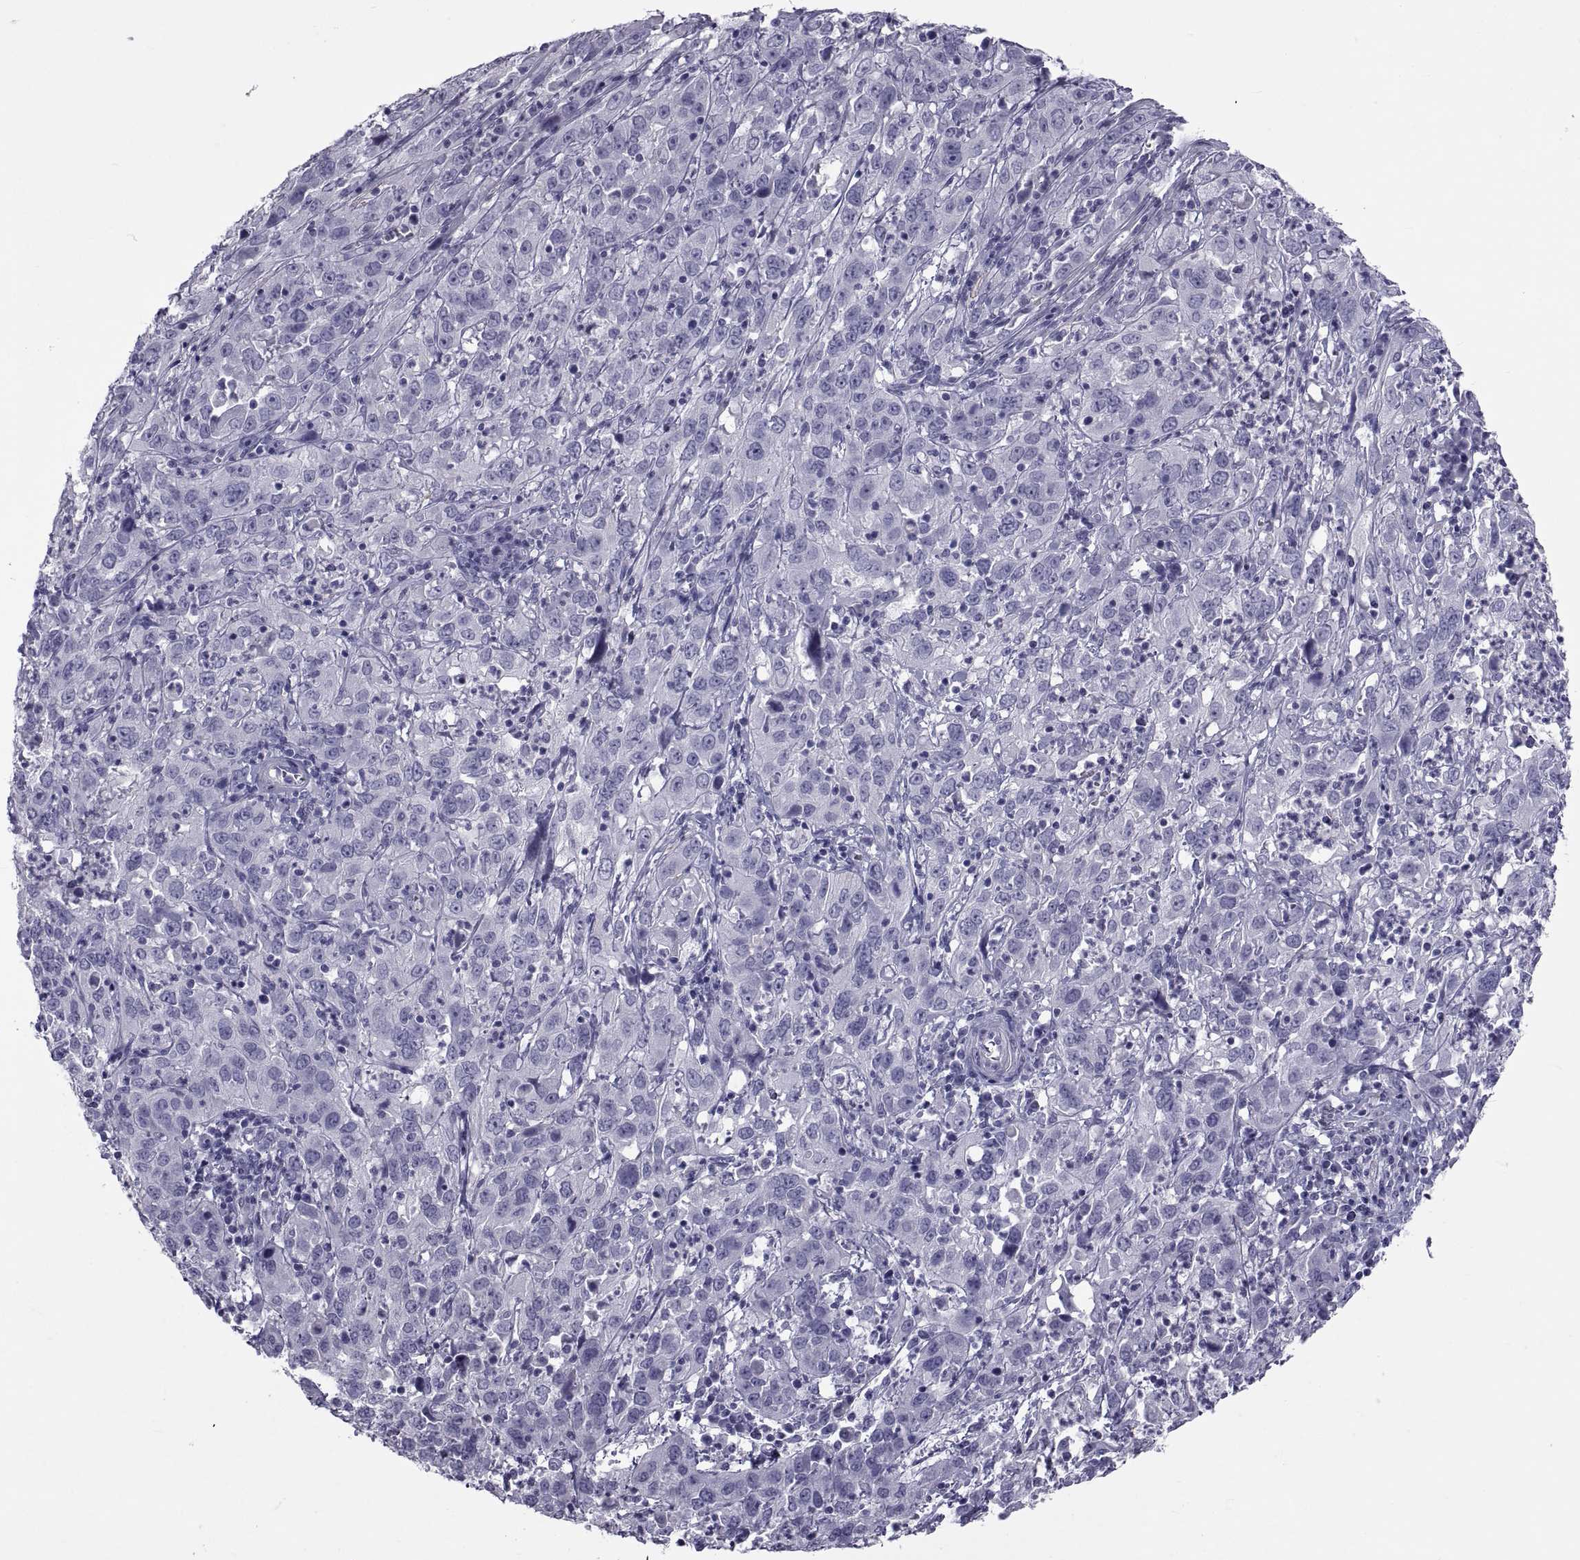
{"staining": {"intensity": "negative", "quantity": "none", "location": "none"}, "tissue": "cervical cancer", "cell_type": "Tumor cells", "image_type": "cancer", "snomed": [{"axis": "morphology", "description": "Squamous cell carcinoma, NOS"}, {"axis": "topography", "description": "Cervix"}], "caption": "Immunohistochemical staining of cervical cancer (squamous cell carcinoma) exhibits no significant staining in tumor cells.", "gene": "MAGEB1", "patient": {"sex": "female", "age": 32}}